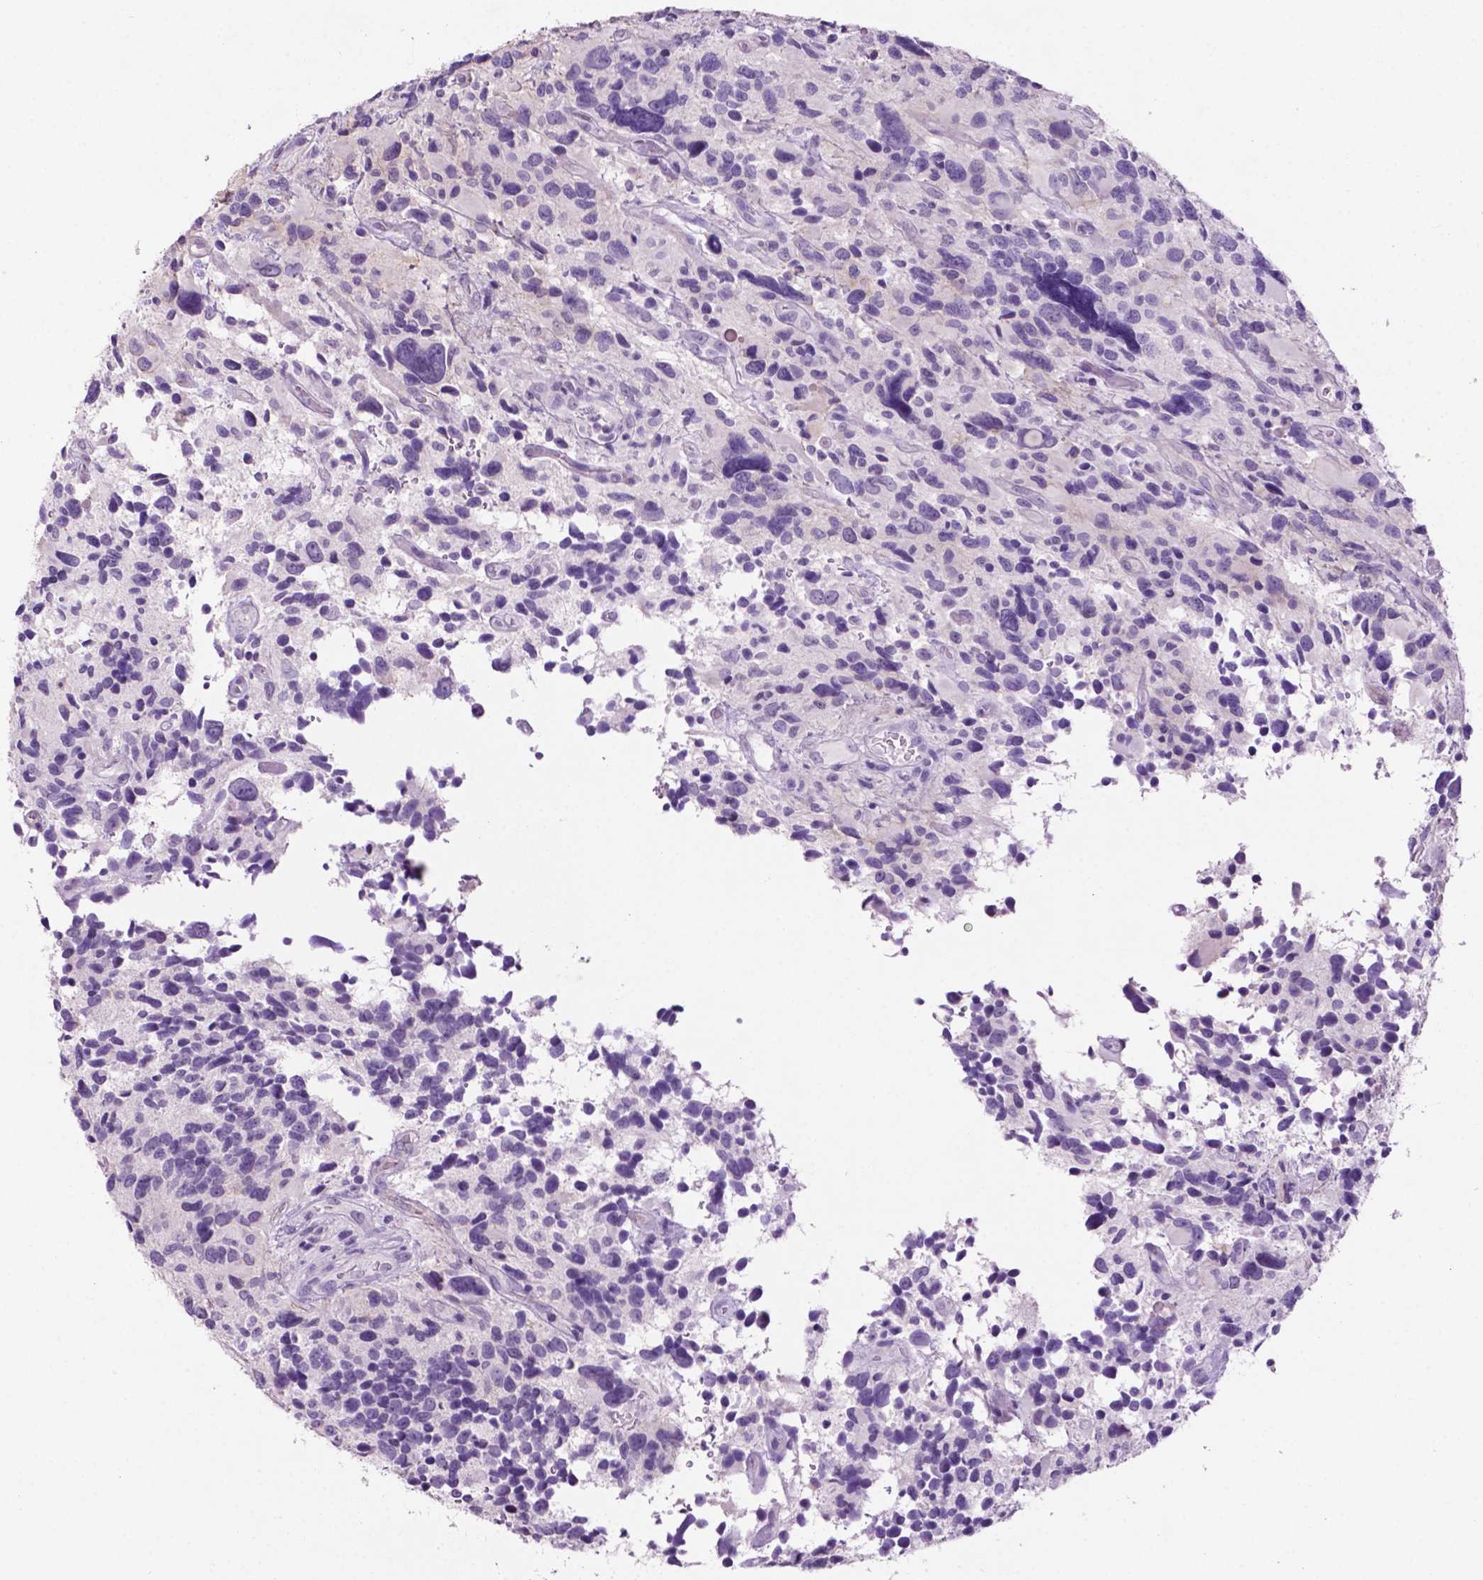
{"staining": {"intensity": "negative", "quantity": "none", "location": "none"}, "tissue": "glioma", "cell_type": "Tumor cells", "image_type": "cancer", "snomed": [{"axis": "morphology", "description": "Glioma, malignant, High grade"}, {"axis": "topography", "description": "Brain"}], "caption": "Immunohistochemical staining of glioma demonstrates no significant expression in tumor cells. Brightfield microscopy of IHC stained with DAB (3,3'-diaminobenzidine) (brown) and hematoxylin (blue), captured at high magnification.", "gene": "PHGR1", "patient": {"sex": "male", "age": 46}}